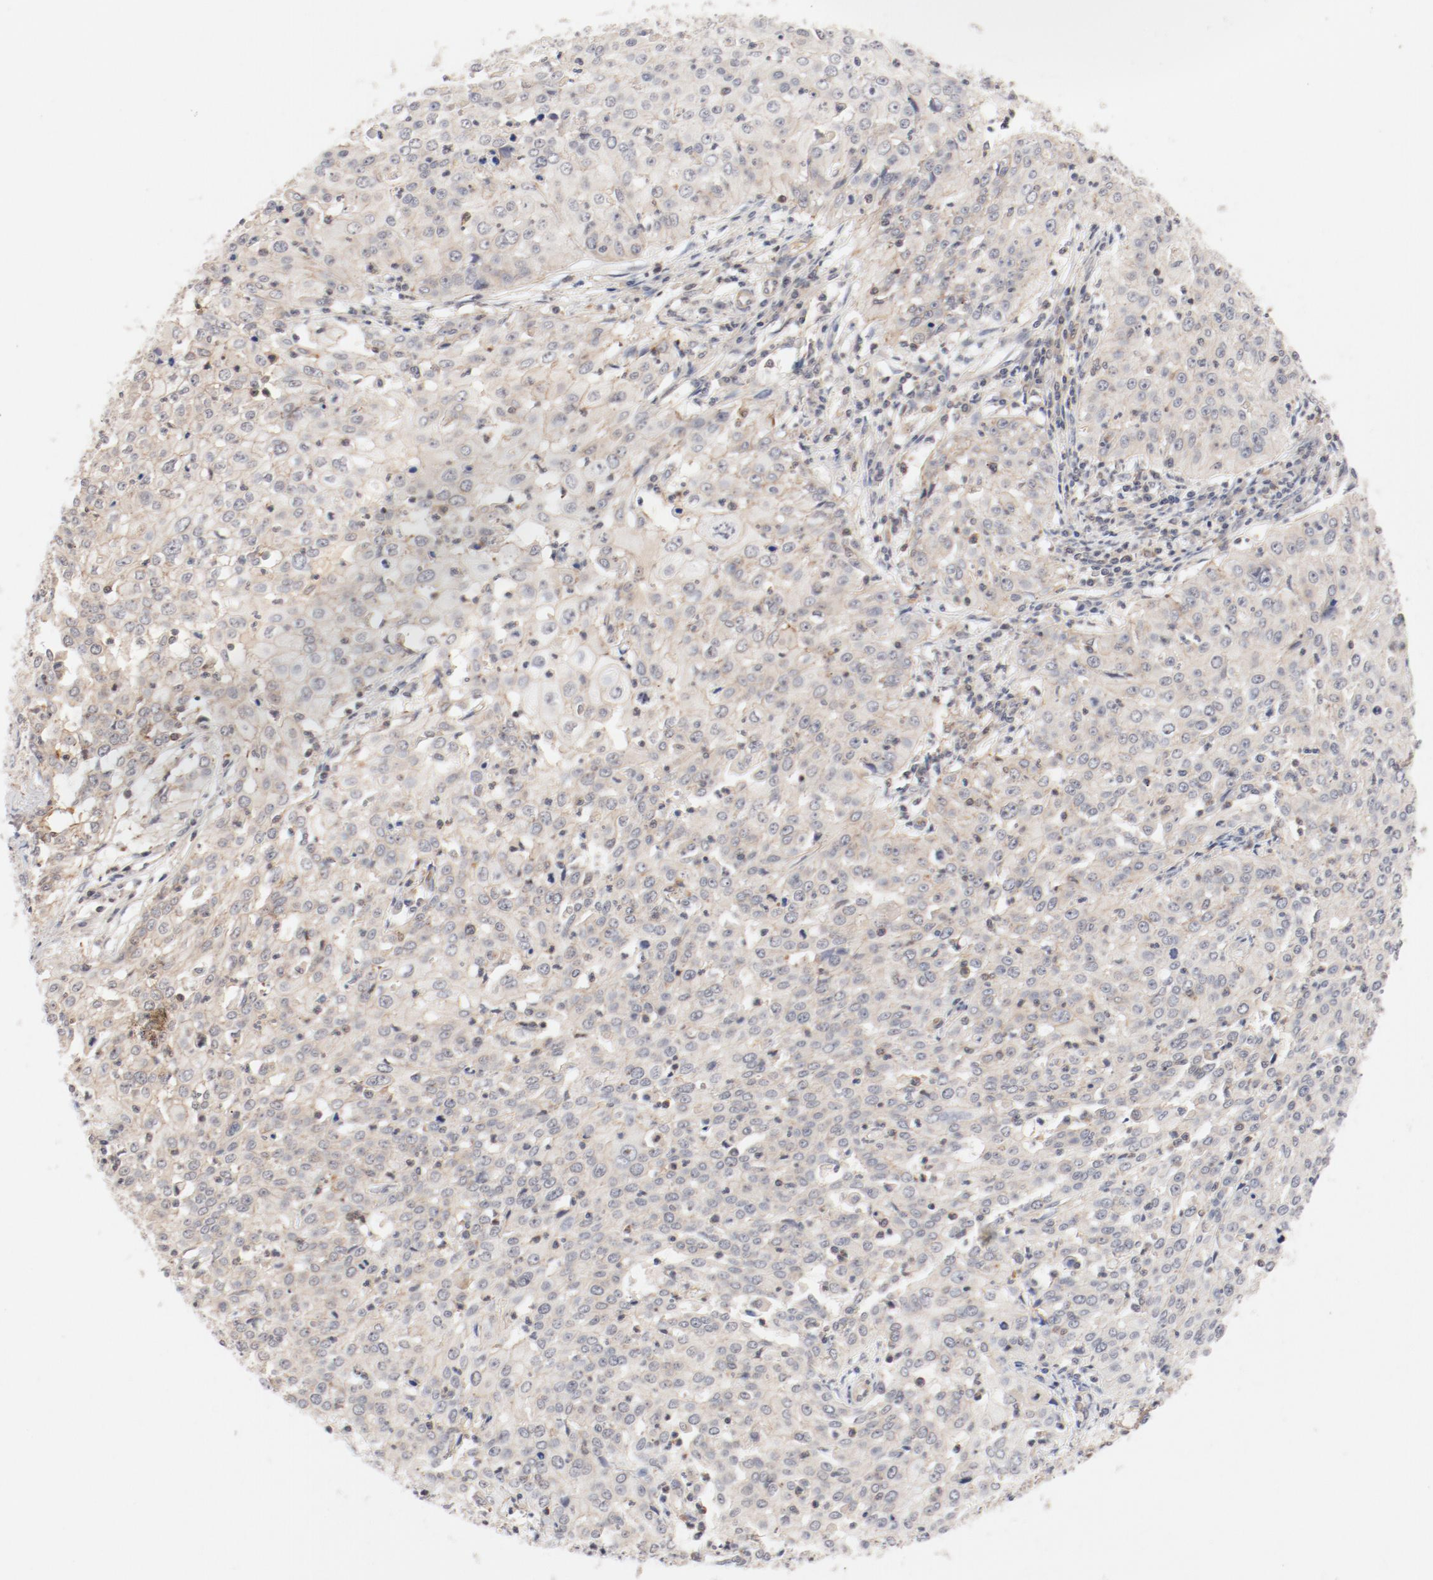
{"staining": {"intensity": "weak", "quantity": "<25%", "location": "cytoplasmic/membranous"}, "tissue": "cervical cancer", "cell_type": "Tumor cells", "image_type": "cancer", "snomed": [{"axis": "morphology", "description": "Squamous cell carcinoma, NOS"}, {"axis": "topography", "description": "Cervix"}], "caption": "A photomicrograph of cervical cancer (squamous cell carcinoma) stained for a protein displays no brown staining in tumor cells. (Brightfield microscopy of DAB (3,3'-diaminobenzidine) immunohistochemistry (IHC) at high magnification).", "gene": "ZNF267", "patient": {"sex": "female", "age": 39}}